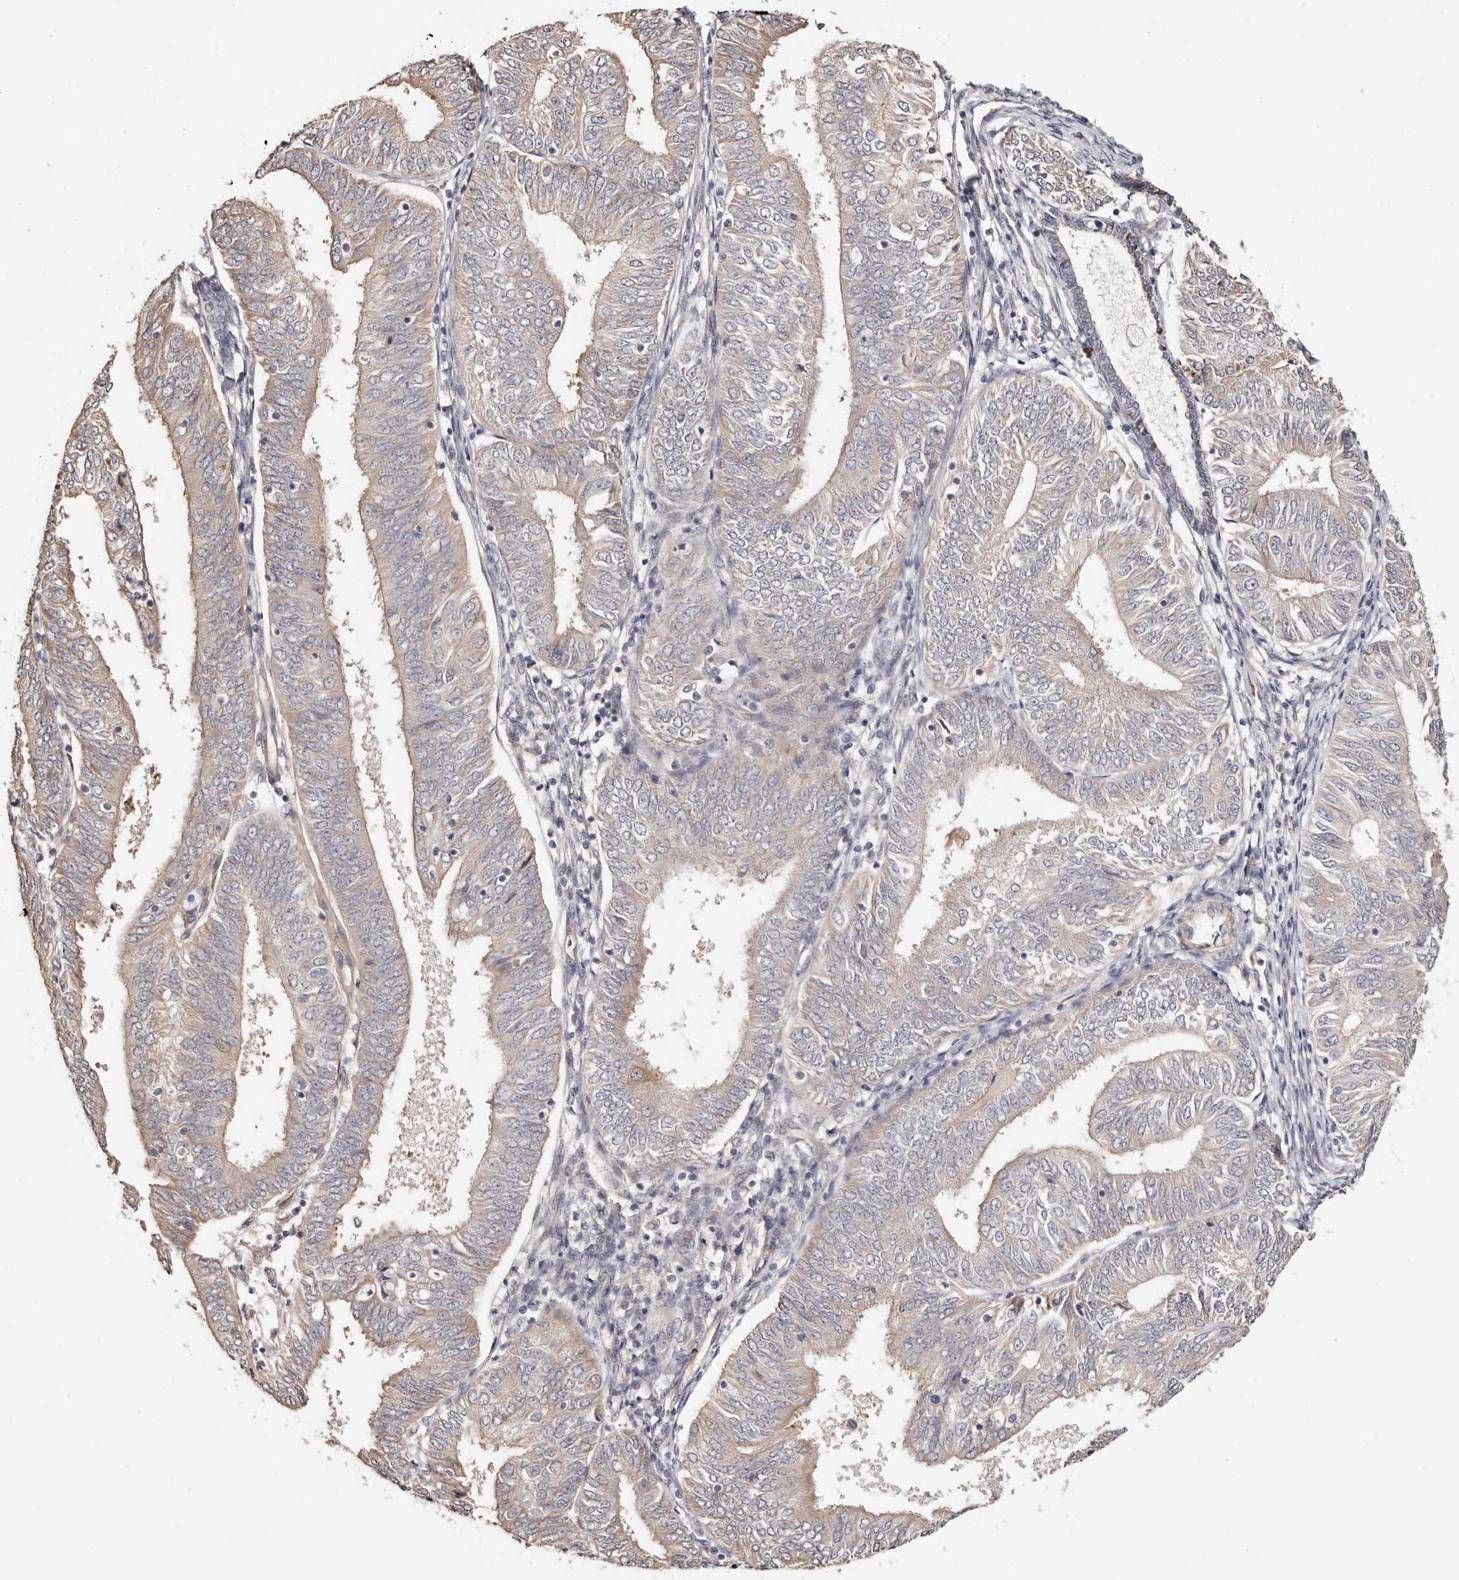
{"staining": {"intensity": "negative", "quantity": "none", "location": "none"}, "tissue": "endometrial cancer", "cell_type": "Tumor cells", "image_type": "cancer", "snomed": [{"axis": "morphology", "description": "Adenocarcinoma, NOS"}, {"axis": "topography", "description": "Endometrium"}], "caption": "Tumor cells are negative for brown protein staining in endometrial adenocarcinoma.", "gene": "TRIP13", "patient": {"sex": "female", "age": 58}}